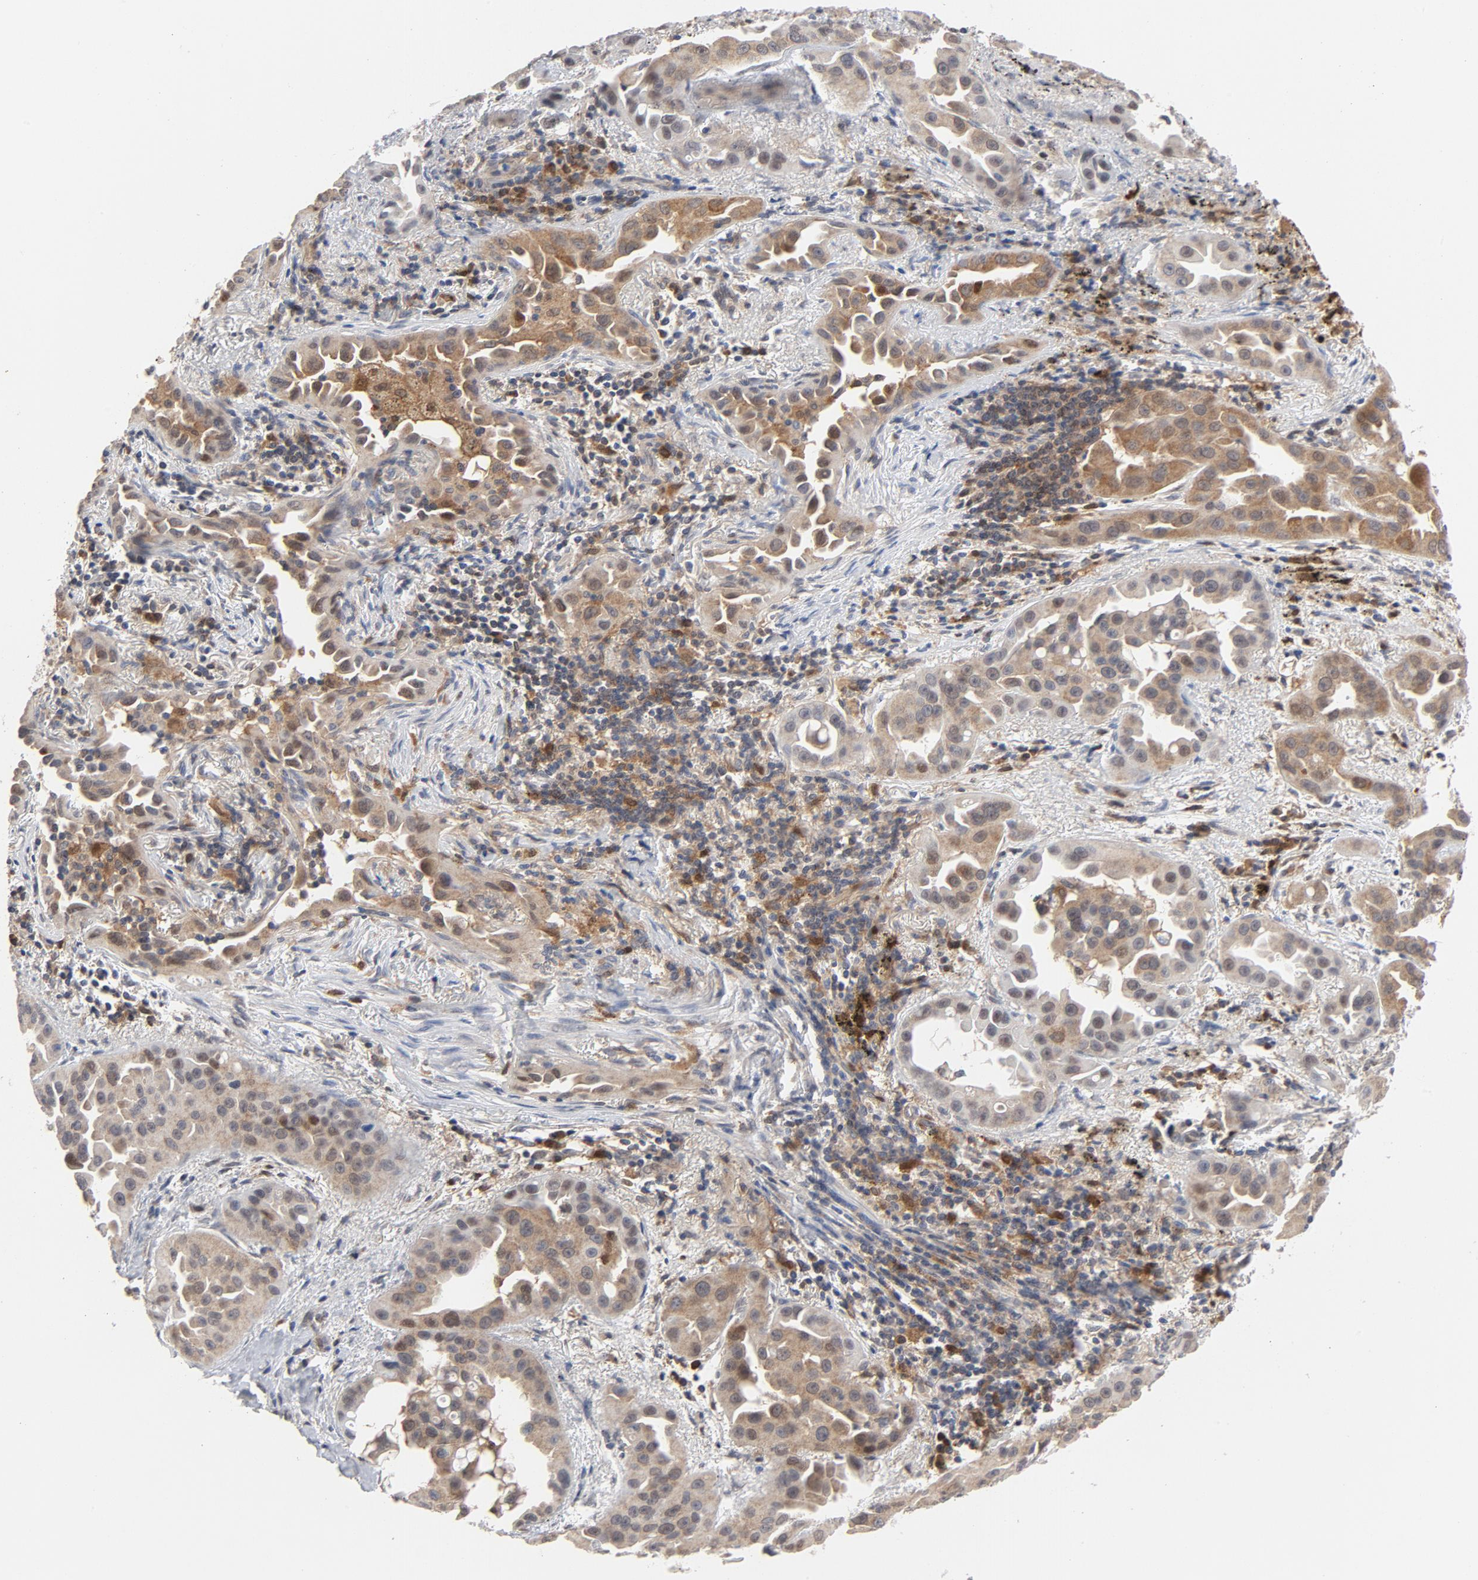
{"staining": {"intensity": "moderate", "quantity": ">75%", "location": "cytoplasmic/membranous"}, "tissue": "lung cancer", "cell_type": "Tumor cells", "image_type": "cancer", "snomed": [{"axis": "morphology", "description": "Normal tissue, NOS"}, {"axis": "morphology", "description": "Adenocarcinoma, NOS"}, {"axis": "topography", "description": "Bronchus"}], "caption": "Immunohistochemistry (IHC) of lung adenocarcinoma demonstrates medium levels of moderate cytoplasmic/membranous expression in approximately >75% of tumor cells. The staining is performed using DAB (3,3'-diaminobenzidine) brown chromogen to label protein expression. The nuclei are counter-stained blue using hematoxylin.", "gene": "PRDX1", "patient": {"sex": "male", "age": 68}}